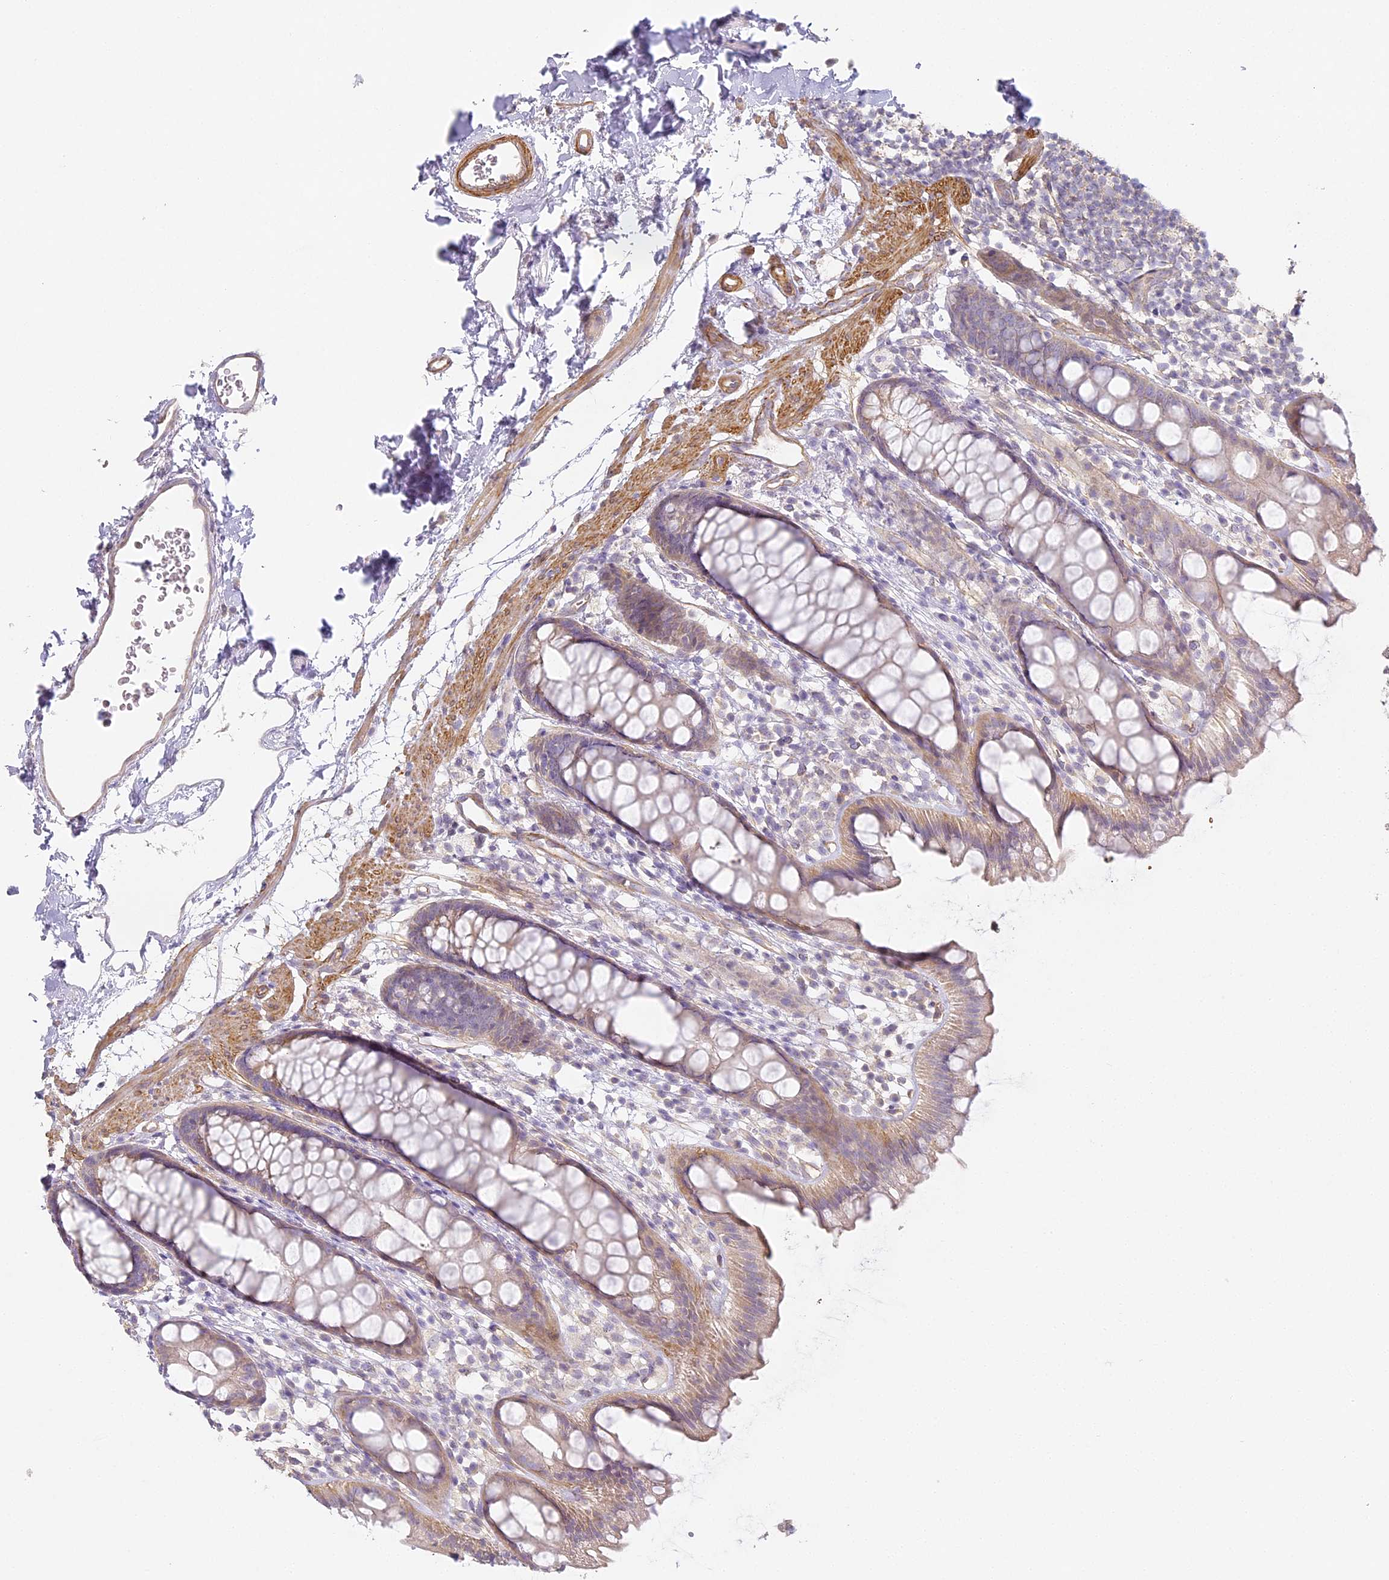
{"staining": {"intensity": "weak", "quantity": "25%-75%", "location": "cytoplasmic/membranous"}, "tissue": "rectum", "cell_type": "Glandular cells", "image_type": "normal", "snomed": [{"axis": "morphology", "description": "Normal tissue, NOS"}, {"axis": "topography", "description": "Rectum"}], "caption": "IHC of unremarkable rectum demonstrates low levels of weak cytoplasmic/membranous staining in about 25%-75% of glandular cells.", "gene": "MED28", "patient": {"sex": "female", "age": 65}}